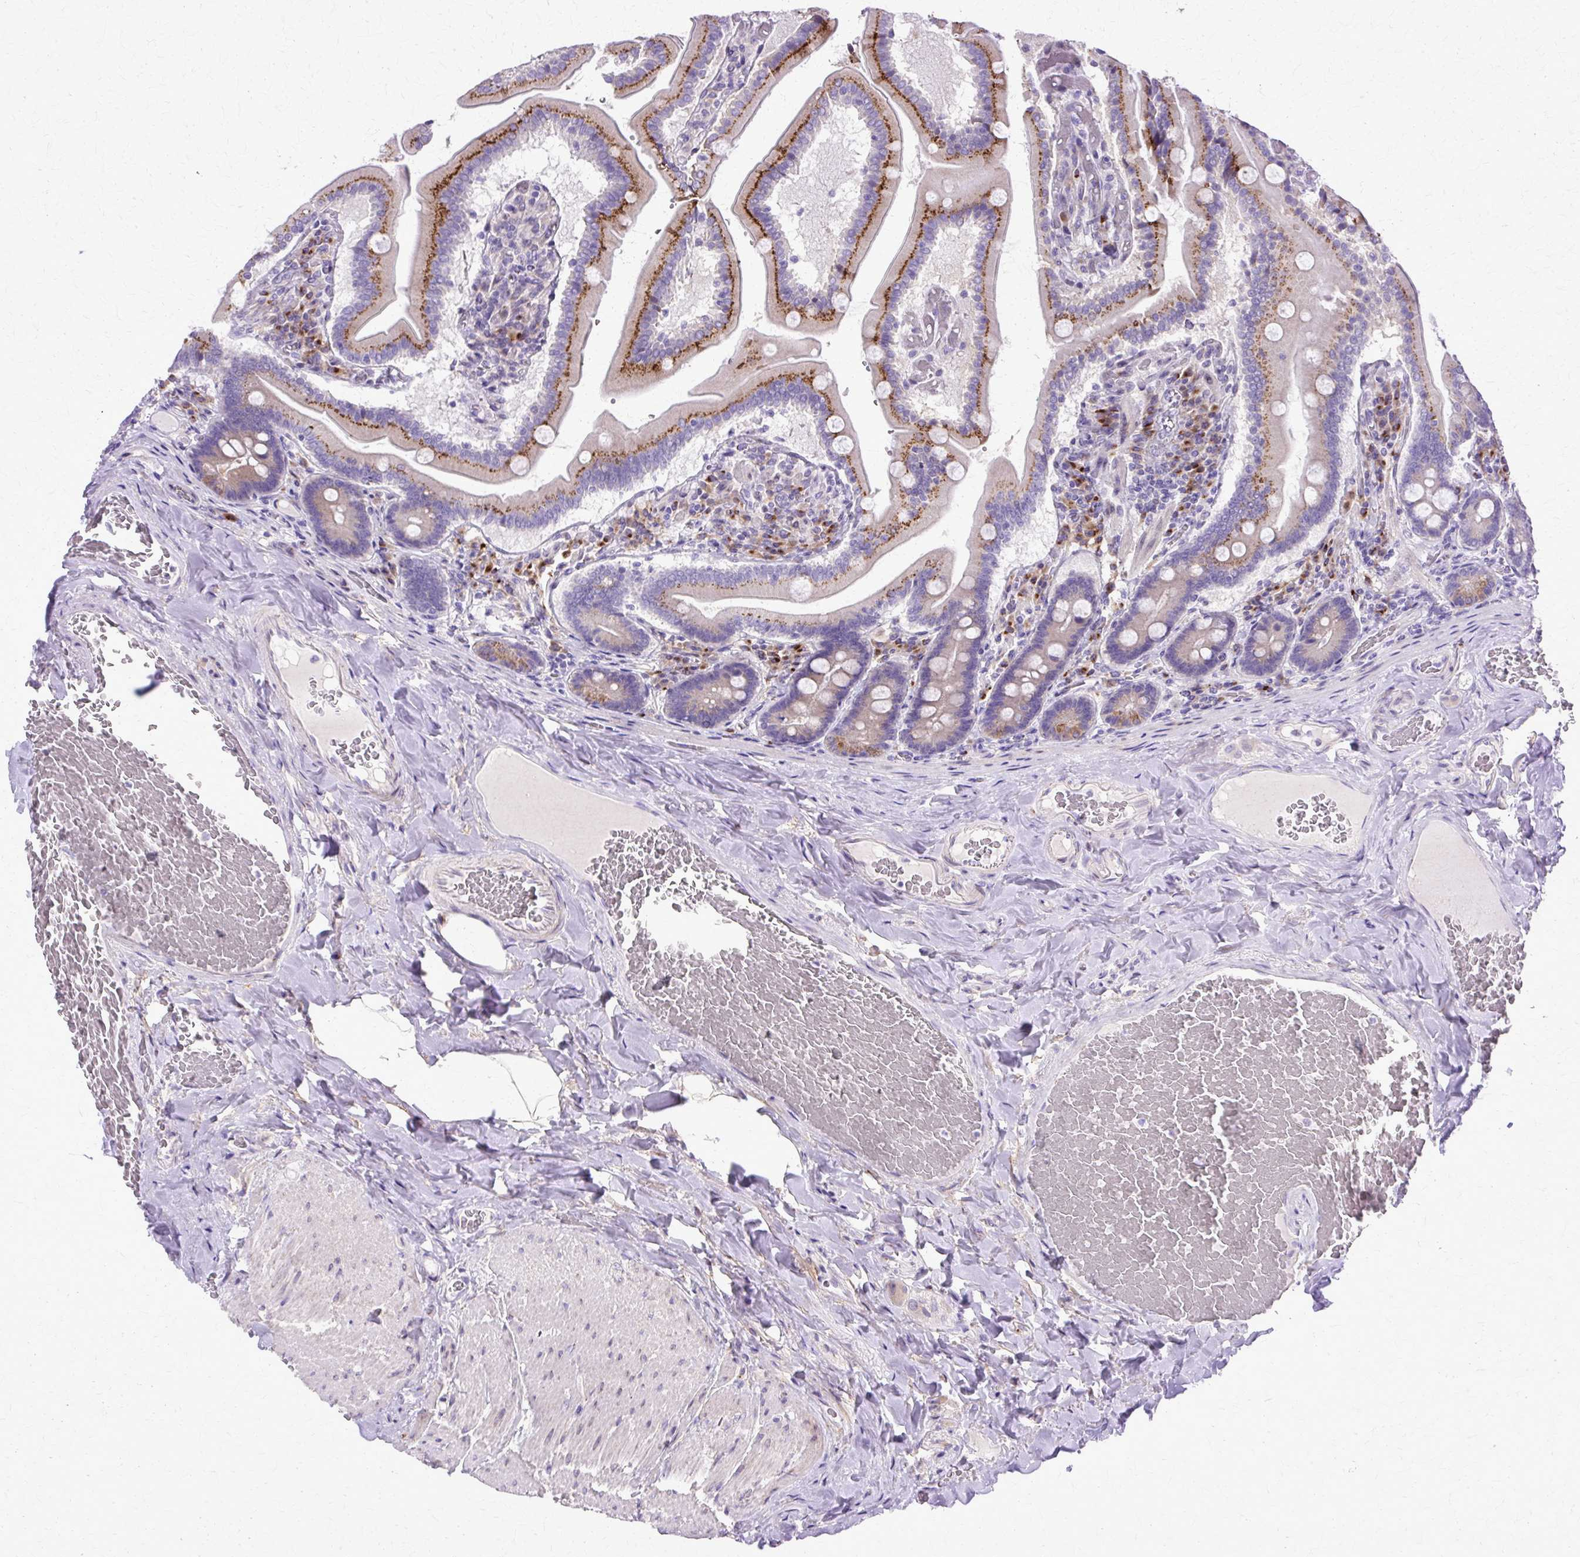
{"staining": {"intensity": "strong", "quantity": "25%-75%", "location": "cytoplasmic/membranous"}, "tissue": "duodenum", "cell_type": "Glandular cells", "image_type": "normal", "snomed": [{"axis": "morphology", "description": "Normal tissue, NOS"}, {"axis": "topography", "description": "Duodenum"}], "caption": "A brown stain labels strong cytoplasmic/membranous staining of a protein in glandular cells of normal duodenum. (brown staining indicates protein expression, while blue staining denotes nuclei).", "gene": "TBC1D3B", "patient": {"sex": "female", "age": 62}}